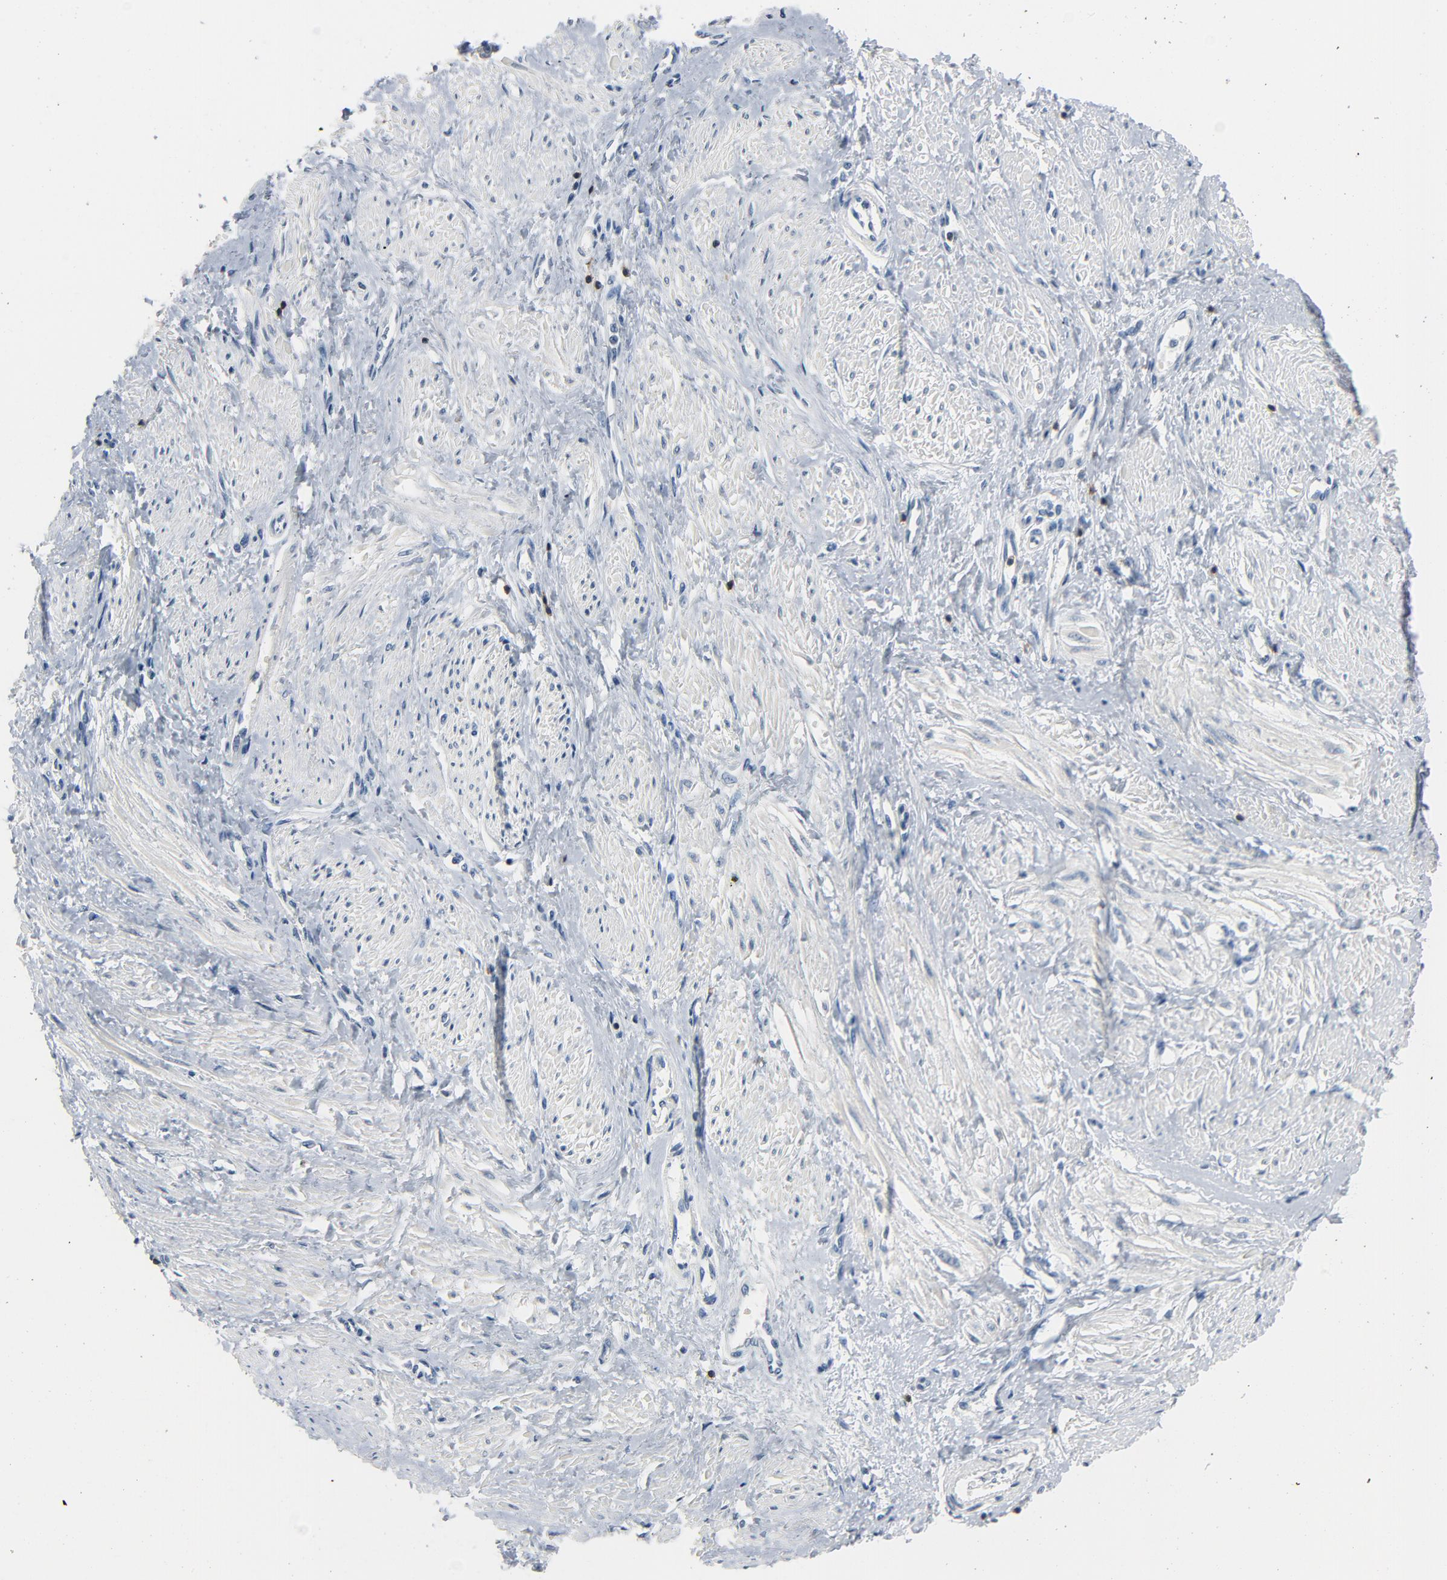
{"staining": {"intensity": "negative", "quantity": "none", "location": "none"}, "tissue": "smooth muscle", "cell_type": "Smooth muscle cells", "image_type": "normal", "snomed": [{"axis": "morphology", "description": "Normal tissue, NOS"}, {"axis": "topography", "description": "Smooth muscle"}, {"axis": "topography", "description": "Uterus"}], "caption": "High power microscopy histopathology image of an immunohistochemistry image of normal smooth muscle, revealing no significant staining in smooth muscle cells.", "gene": "LCK", "patient": {"sex": "female", "age": 39}}